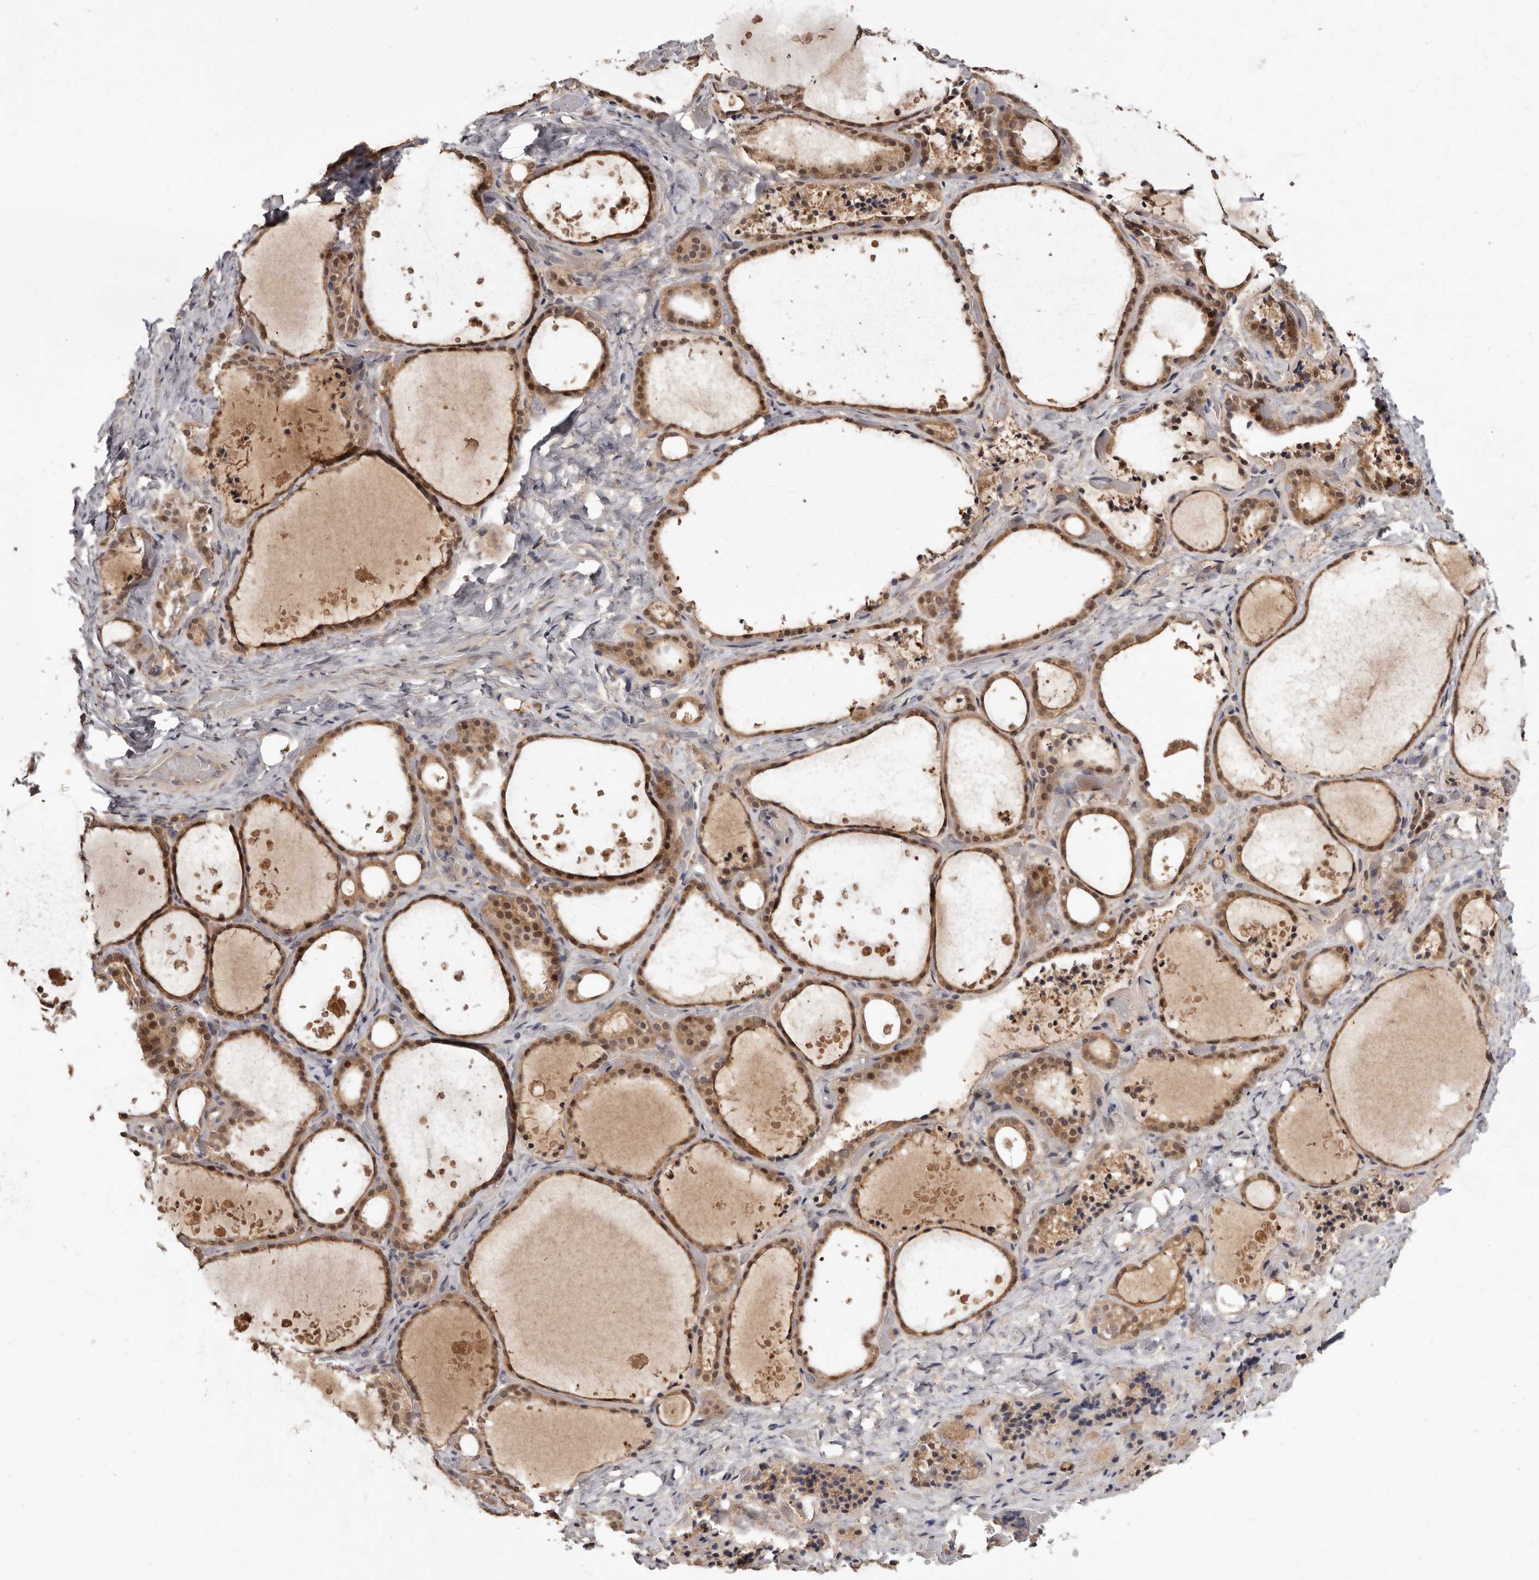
{"staining": {"intensity": "moderate", "quantity": ">75%", "location": "cytoplasmic/membranous,nuclear"}, "tissue": "thyroid gland", "cell_type": "Glandular cells", "image_type": "normal", "snomed": [{"axis": "morphology", "description": "Normal tissue, NOS"}, {"axis": "topography", "description": "Thyroid gland"}], "caption": "Immunohistochemistry (IHC) of benign thyroid gland shows medium levels of moderate cytoplasmic/membranous,nuclear staining in about >75% of glandular cells.", "gene": "INAVA", "patient": {"sex": "female", "age": 44}}